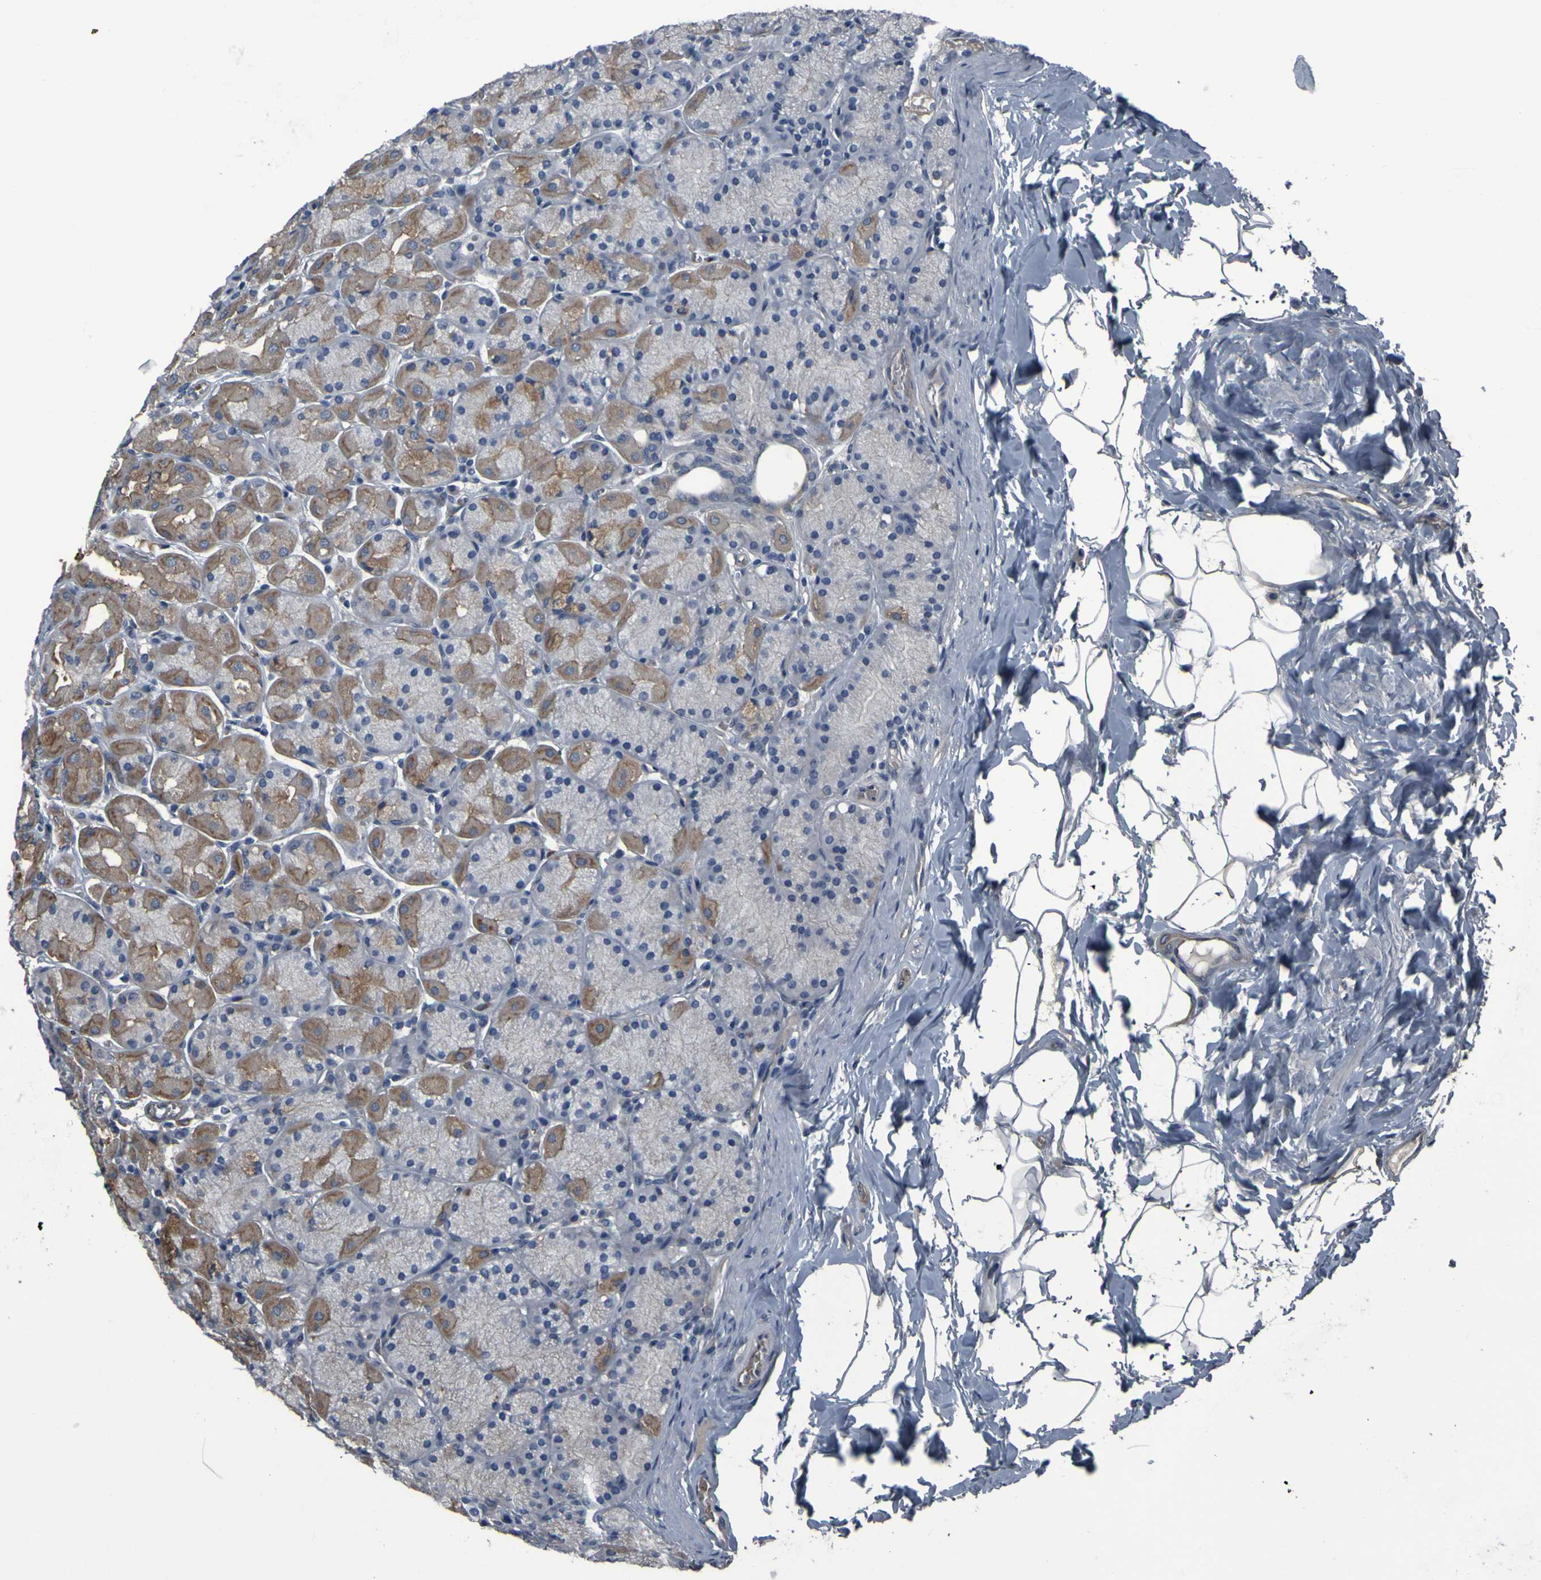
{"staining": {"intensity": "moderate", "quantity": "<25%", "location": "cytoplasmic/membranous"}, "tissue": "stomach", "cell_type": "Glandular cells", "image_type": "normal", "snomed": [{"axis": "morphology", "description": "Normal tissue, NOS"}, {"axis": "topography", "description": "Stomach, upper"}], "caption": "A high-resolution micrograph shows immunohistochemistry staining of normal stomach, which demonstrates moderate cytoplasmic/membranous expression in approximately <25% of glandular cells. The staining was performed using DAB (3,3'-diaminobenzidine) to visualize the protein expression in brown, while the nuclei were stained in blue with hematoxylin (Magnification: 20x).", "gene": "GRAMD1A", "patient": {"sex": "female", "age": 56}}